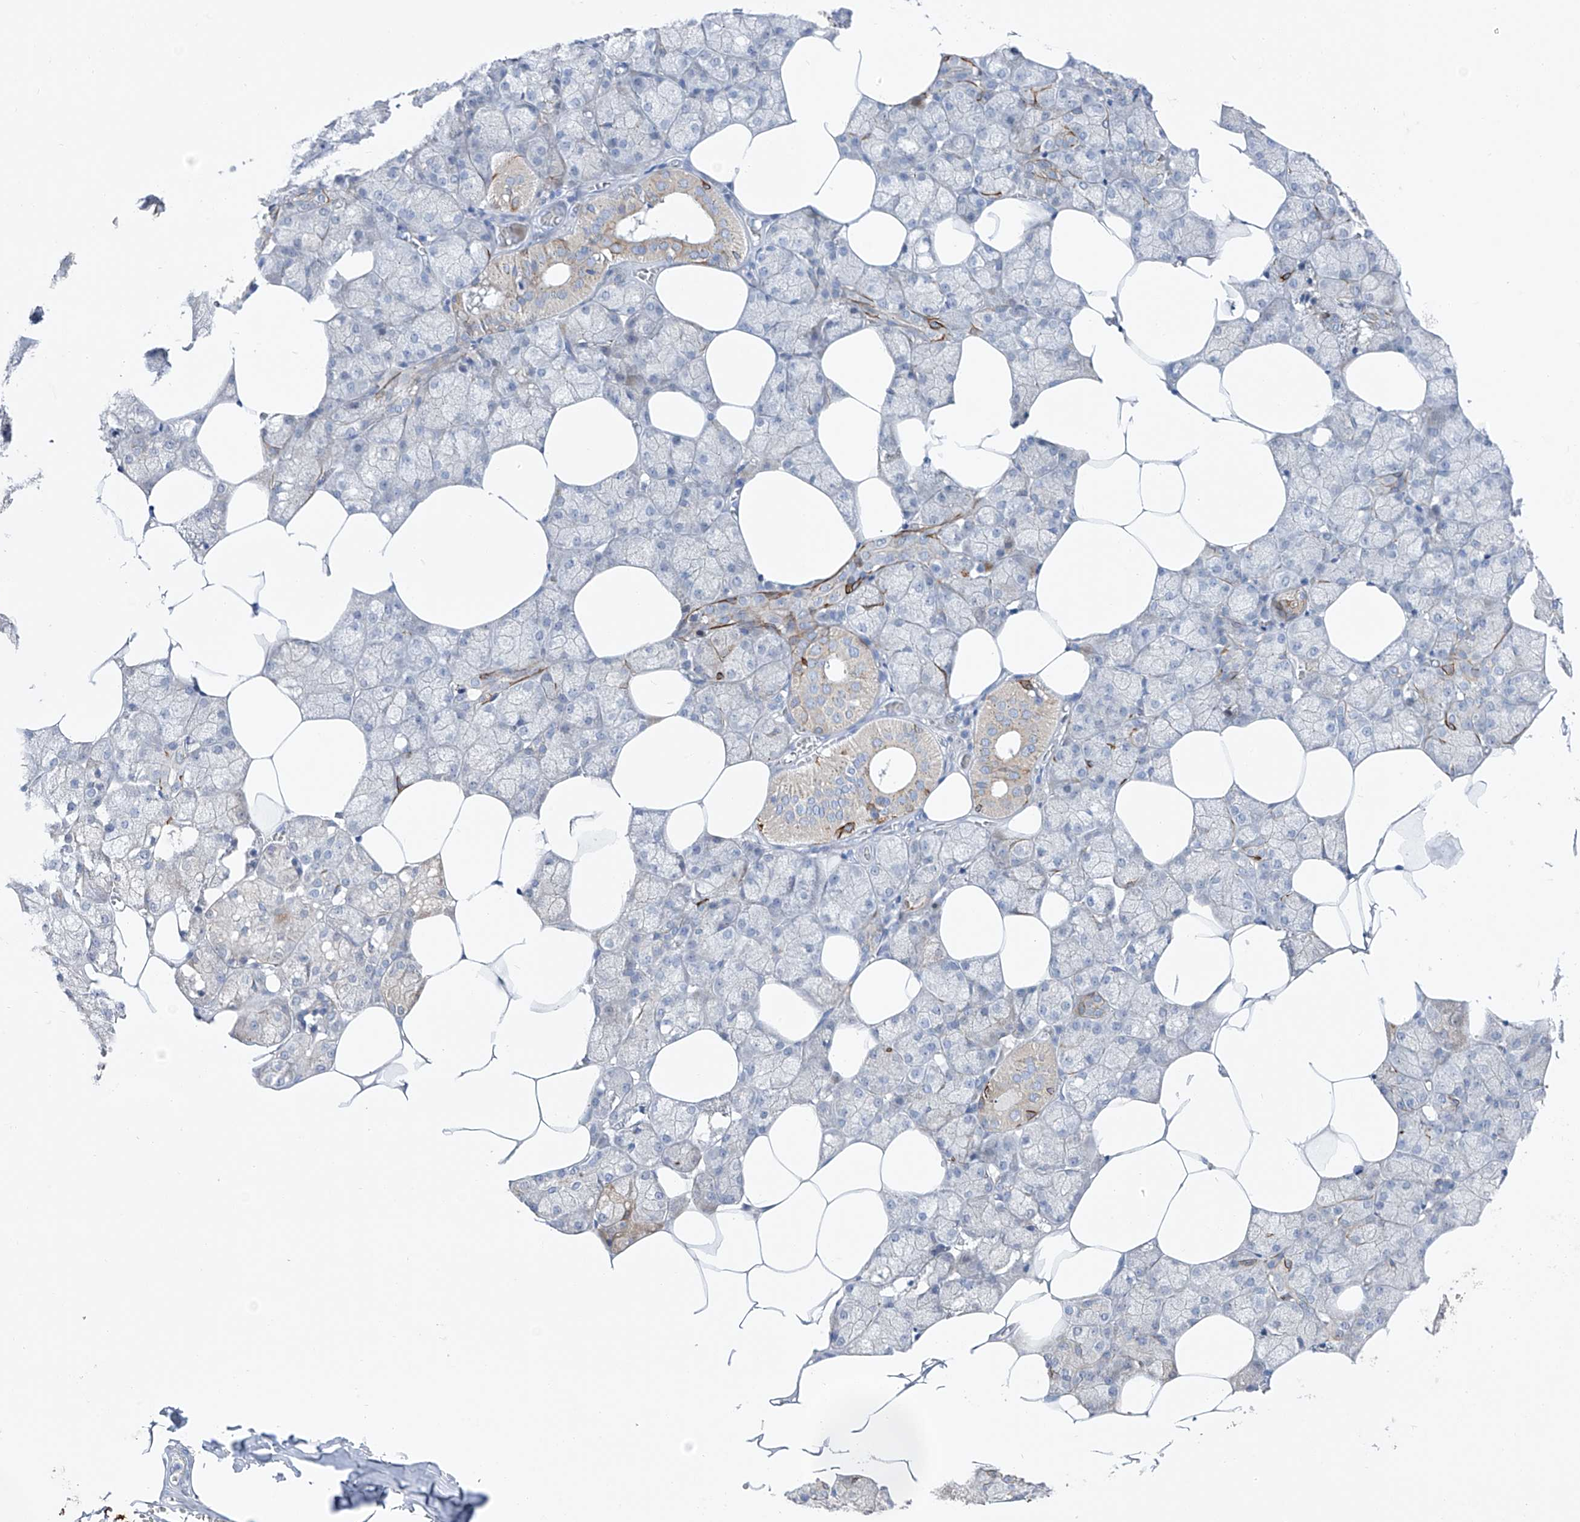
{"staining": {"intensity": "strong", "quantity": "<25%", "location": "cytoplasmic/membranous"}, "tissue": "salivary gland", "cell_type": "Glandular cells", "image_type": "normal", "snomed": [{"axis": "morphology", "description": "Normal tissue, NOS"}, {"axis": "topography", "description": "Salivary gland"}], "caption": "This micrograph shows immunohistochemistry (IHC) staining of normal salivary gland, with medium strong cytoplasmic/membranous staining in approximately <25% of glandular cells.", "gene": "FRS3", "patient": {"sex": "male", "age": 62}}